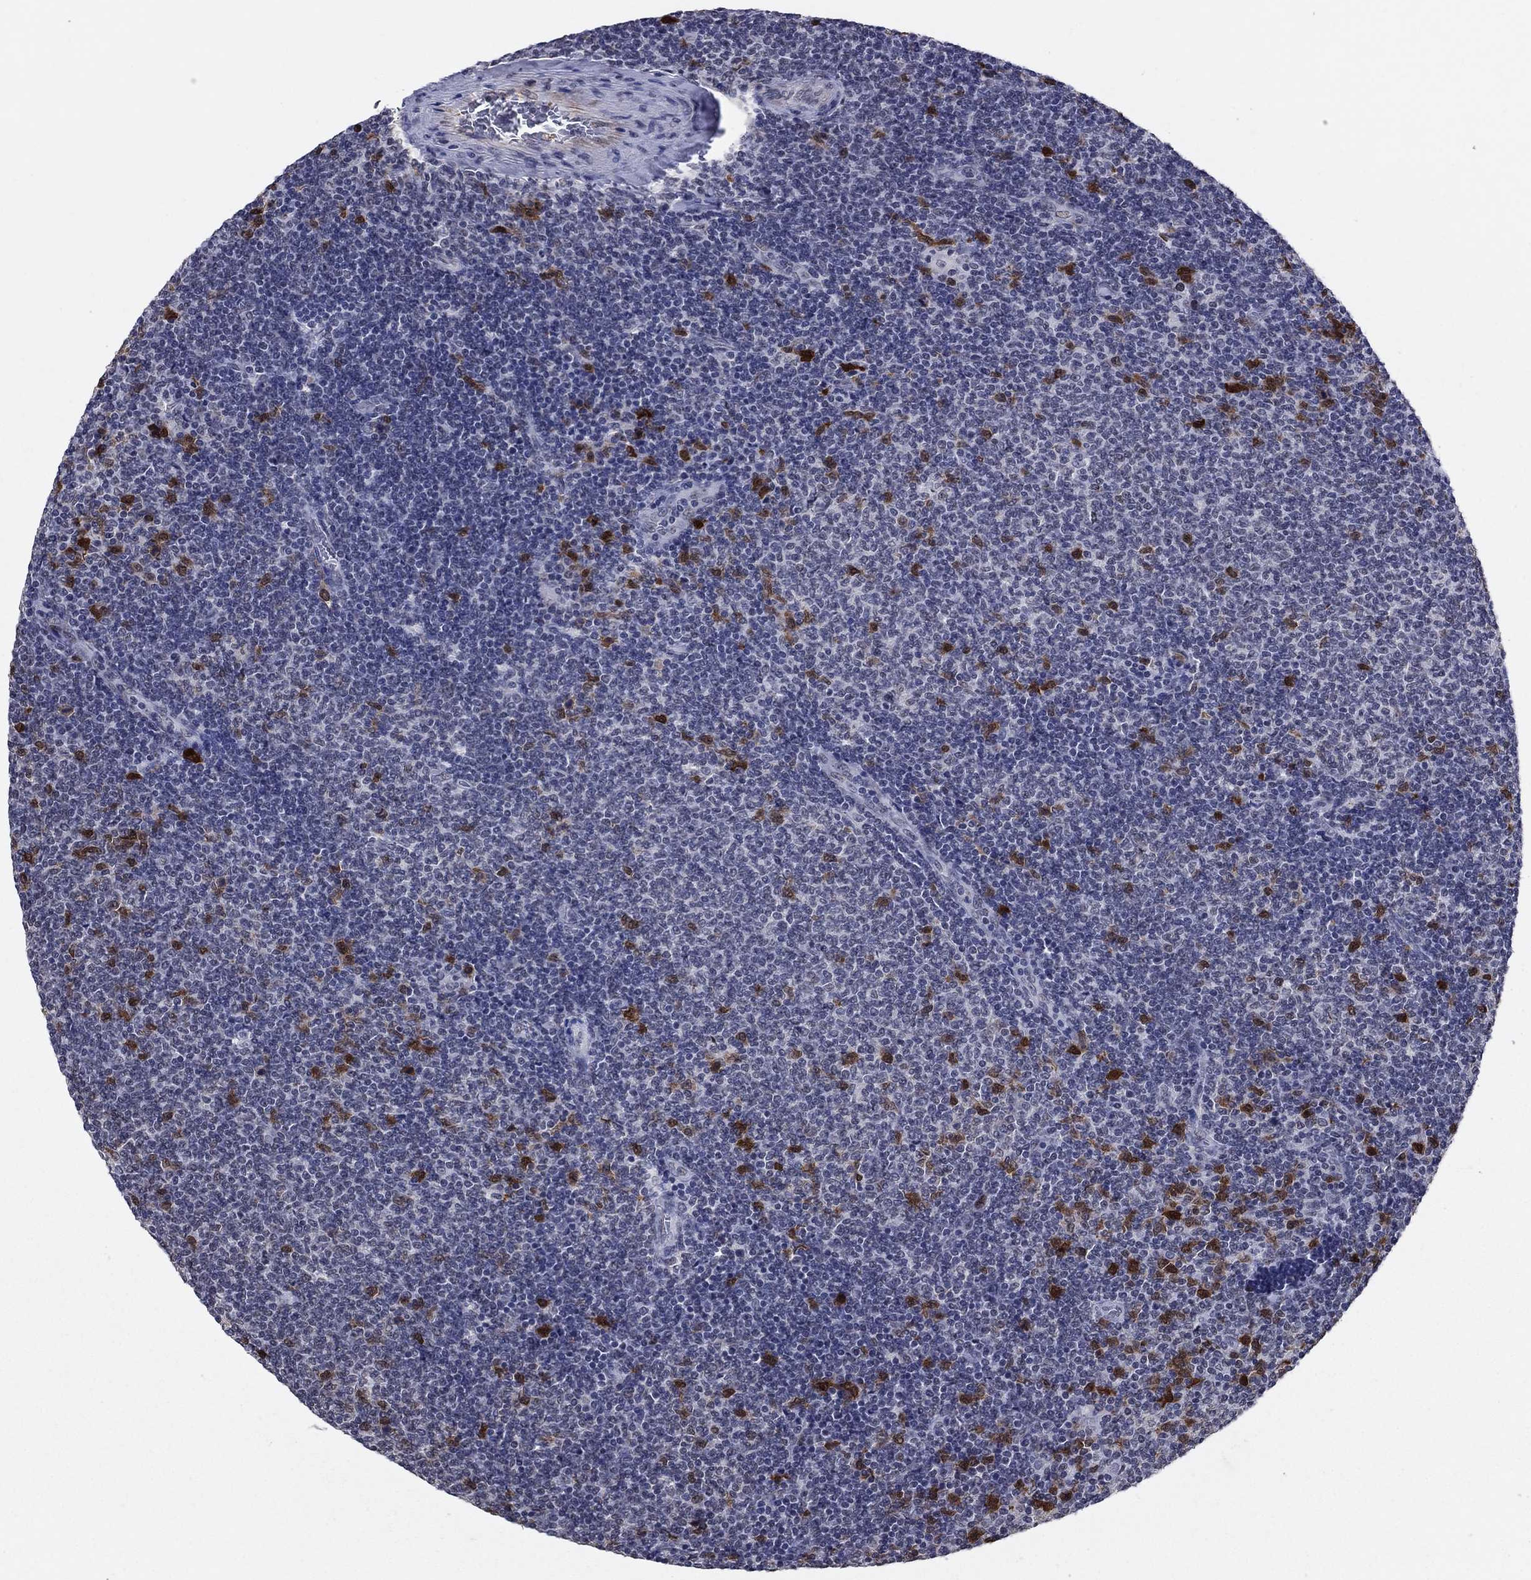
{"staining": {"intensity": "negative", "quantity": "none", "location": "none"}, "tissue": "lymphoma", "cell_type": "Tumor cells", "image_type": "cancer", "snomed": [{"axis": "morphology", "description": "Malignant lymphoma, non-Hodgkin's type, Low grade"}, {"axis": "topography", "description": "Lymph node"}], "caption": "High power microscopy photomicrograph of an immunohistochemistry (IHC) image of lymphoma, revealing no significant expression in tumor cells.", "gene": "TYMS", "patient": {"sex": "male", "age": 52}}